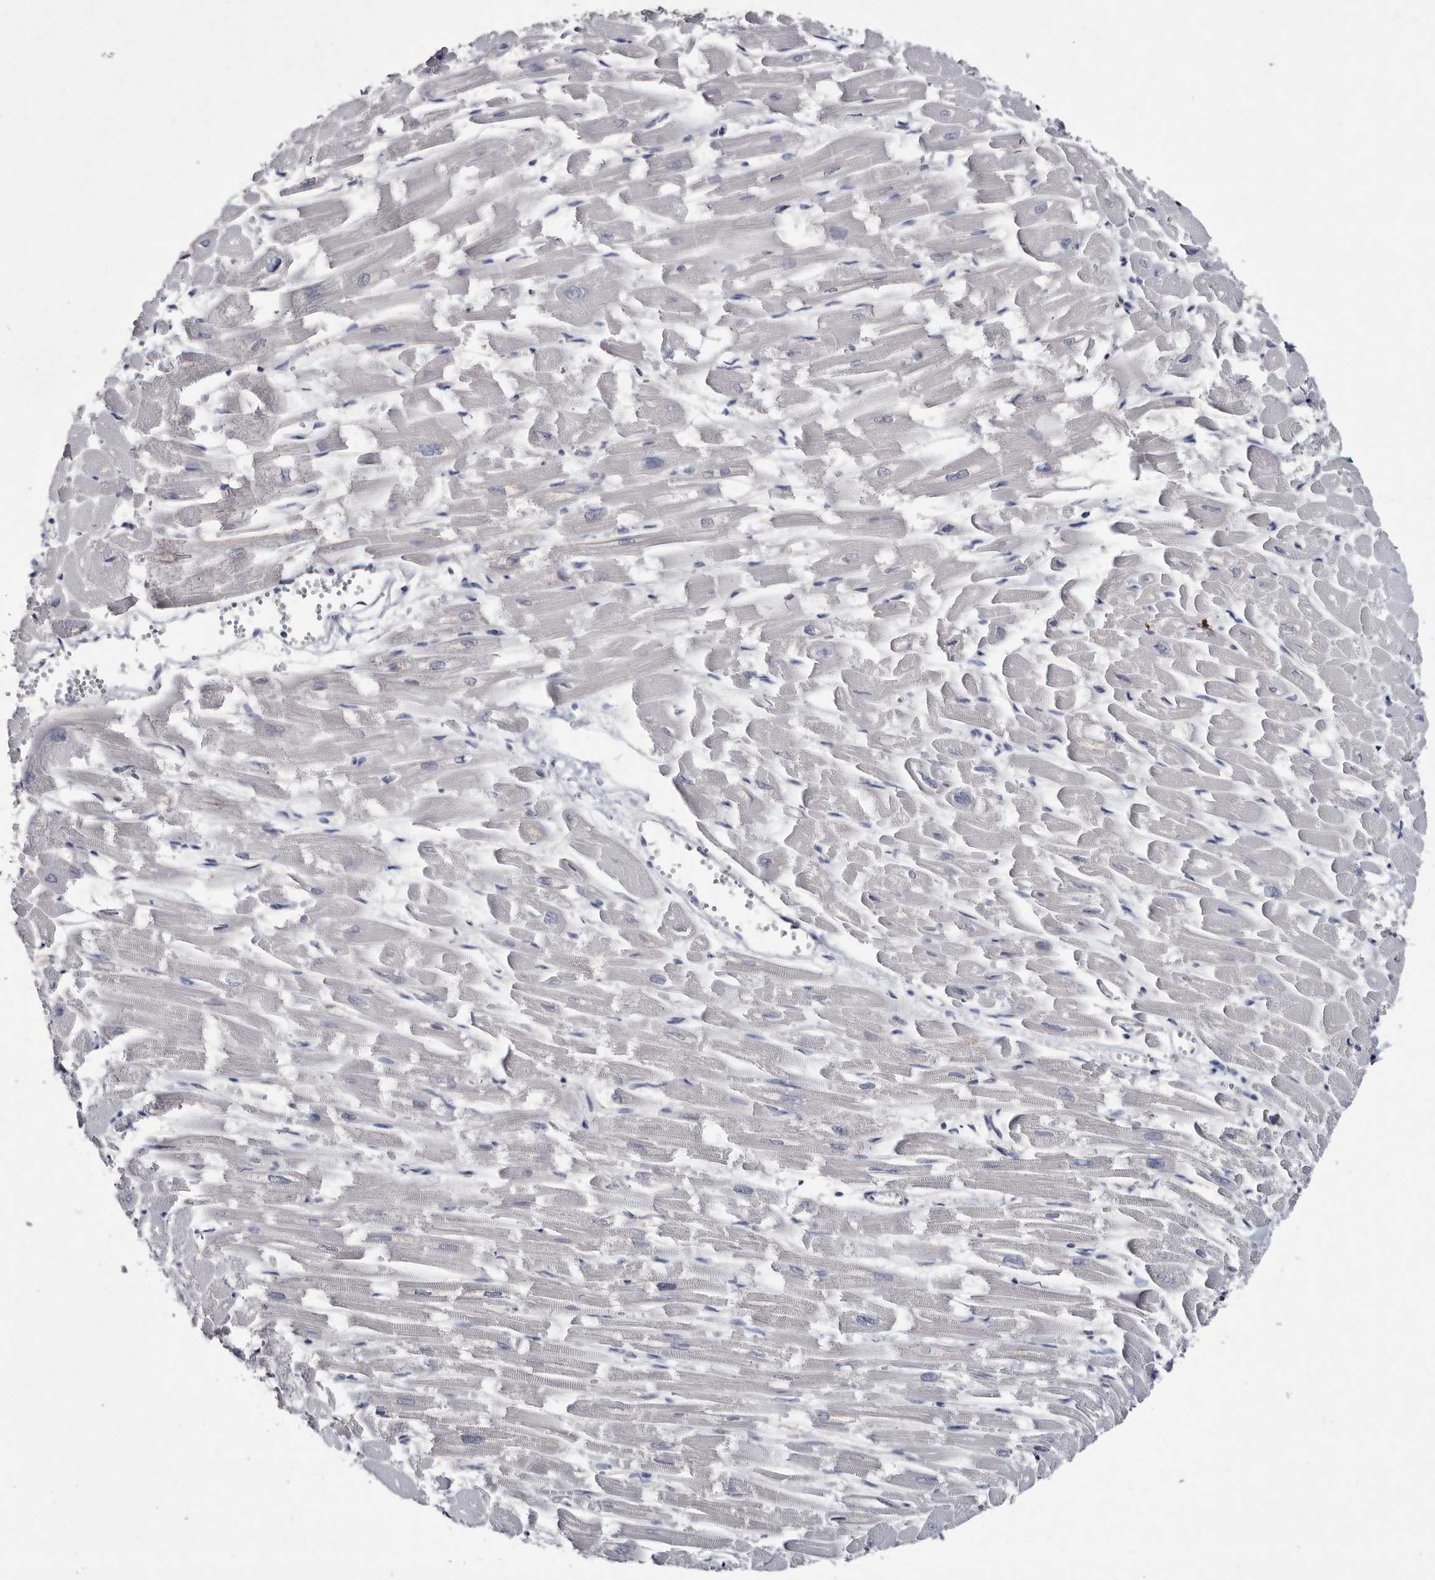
{"staining": {"intensity": "negative", "quantity": "none", "location": "none"}, "tissue": "heart muscle", "cell_type": "Cardiomyocytes", "image_type": "normal", "snomed": [{"axis": "morphology", "description": "Normal tissue, NOS"}, {"axis": "topography", "description": "Heart"}], "caption": "DAB (3,3'-diaminobenzidine) immunohistochemical staining of unremarkable human heart muscle displays no significant positivity in cardiomyocytes. (DAB (3,3'-diaminobenzidine) immunohistochemistry (IHC) with hematoxylin counter stain).", "gene": "SERPINB8", "patient": {"sex": "male", "age": 54}}